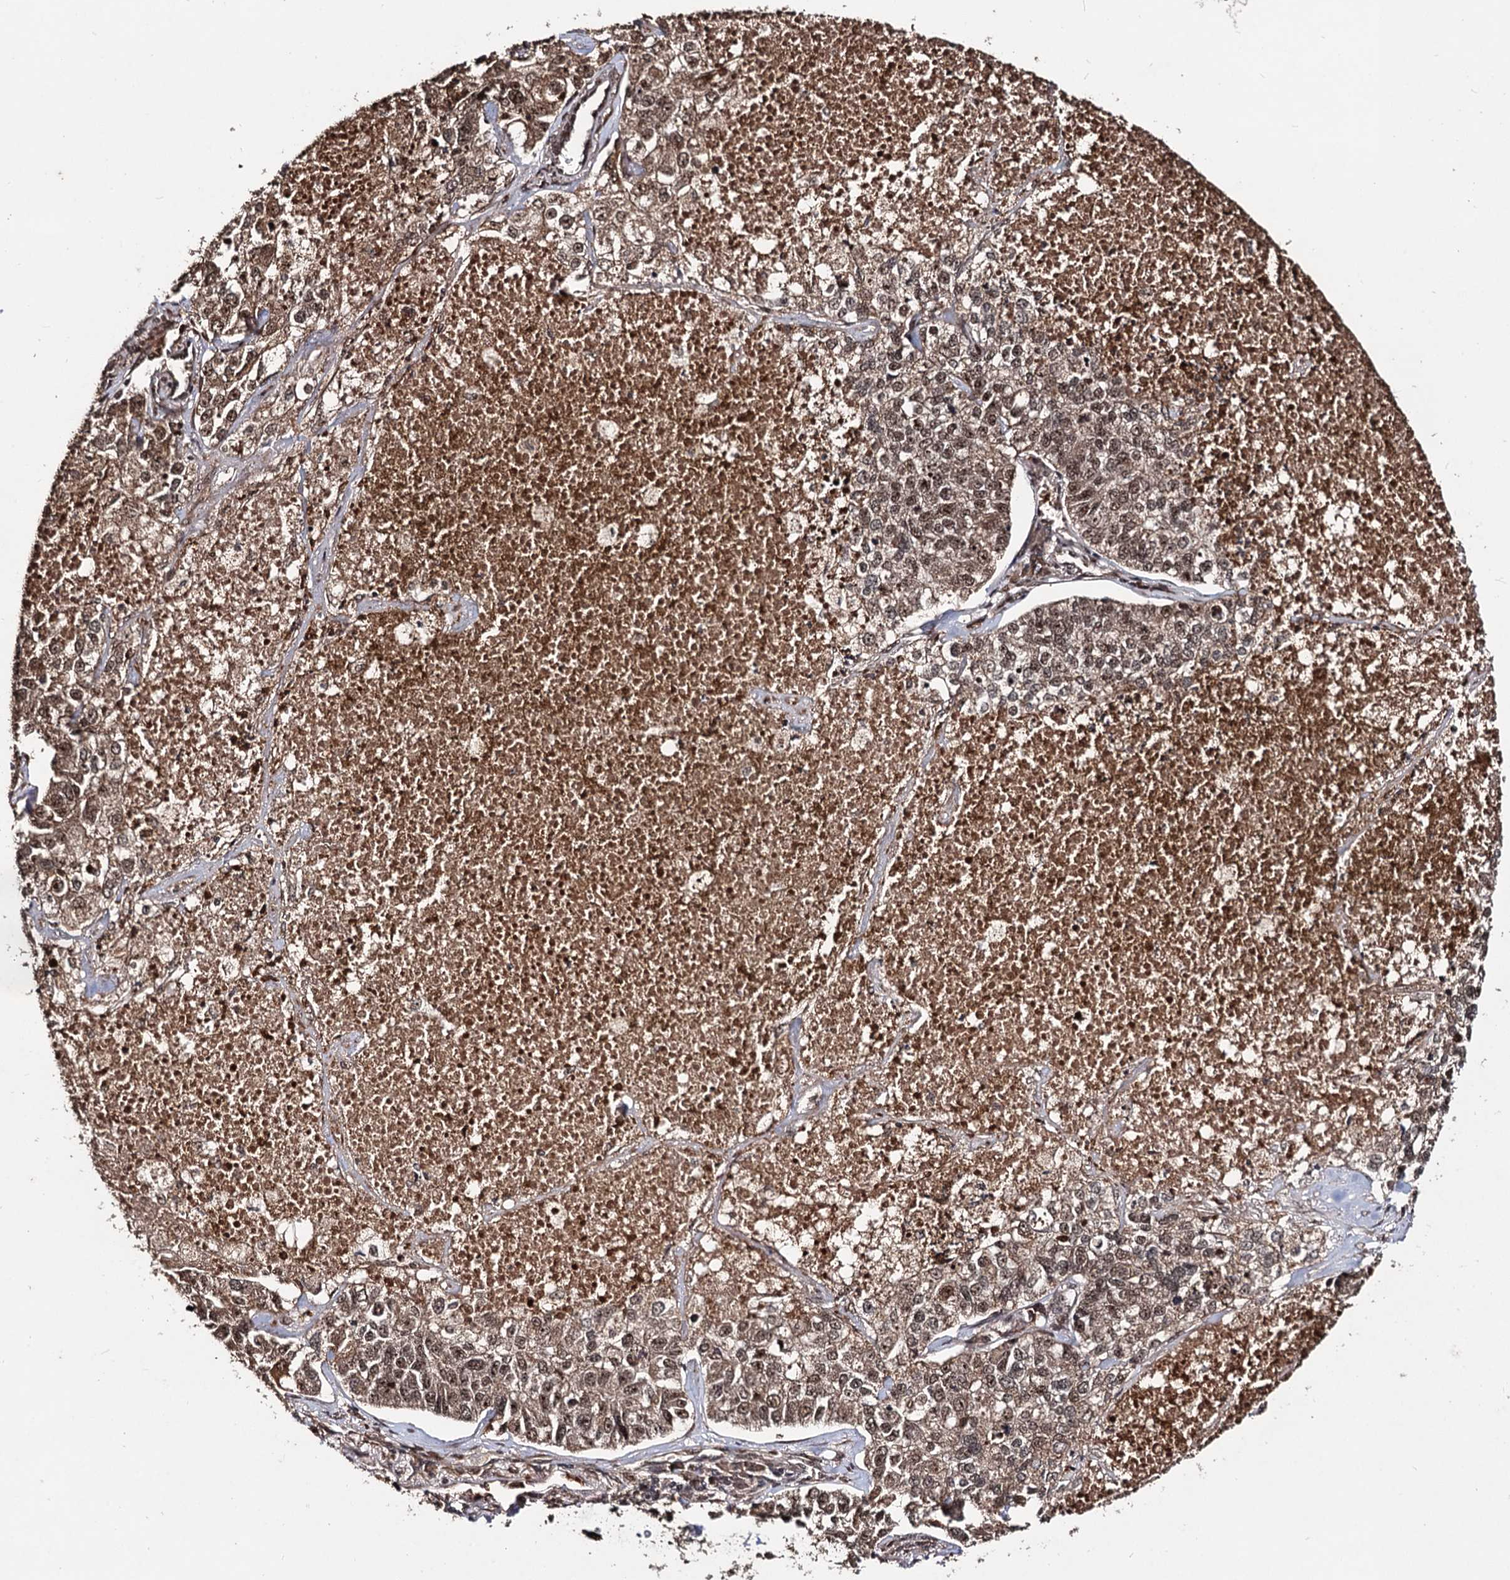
{"staining": {"intensity": "moderate", "quantity": ">75%", "location": "cytoplasmic/membranous,nuclear"}, "tissue": "lung cancer", "cell_type": "Tumor cells", "image_type": "cancer", "snomed": [{"axis": "morphology", "description": "Adenocarcinoma, NOS"}, {"axis": "topography", "description": "Lung"}], "caption": "Human lung cancer (adenocarcinoma) stained with a protein marker demonstrates moderate staining in tumor cells.", "gene": "SFSWAP", "patient": {"sex": "male", "age": 49}}